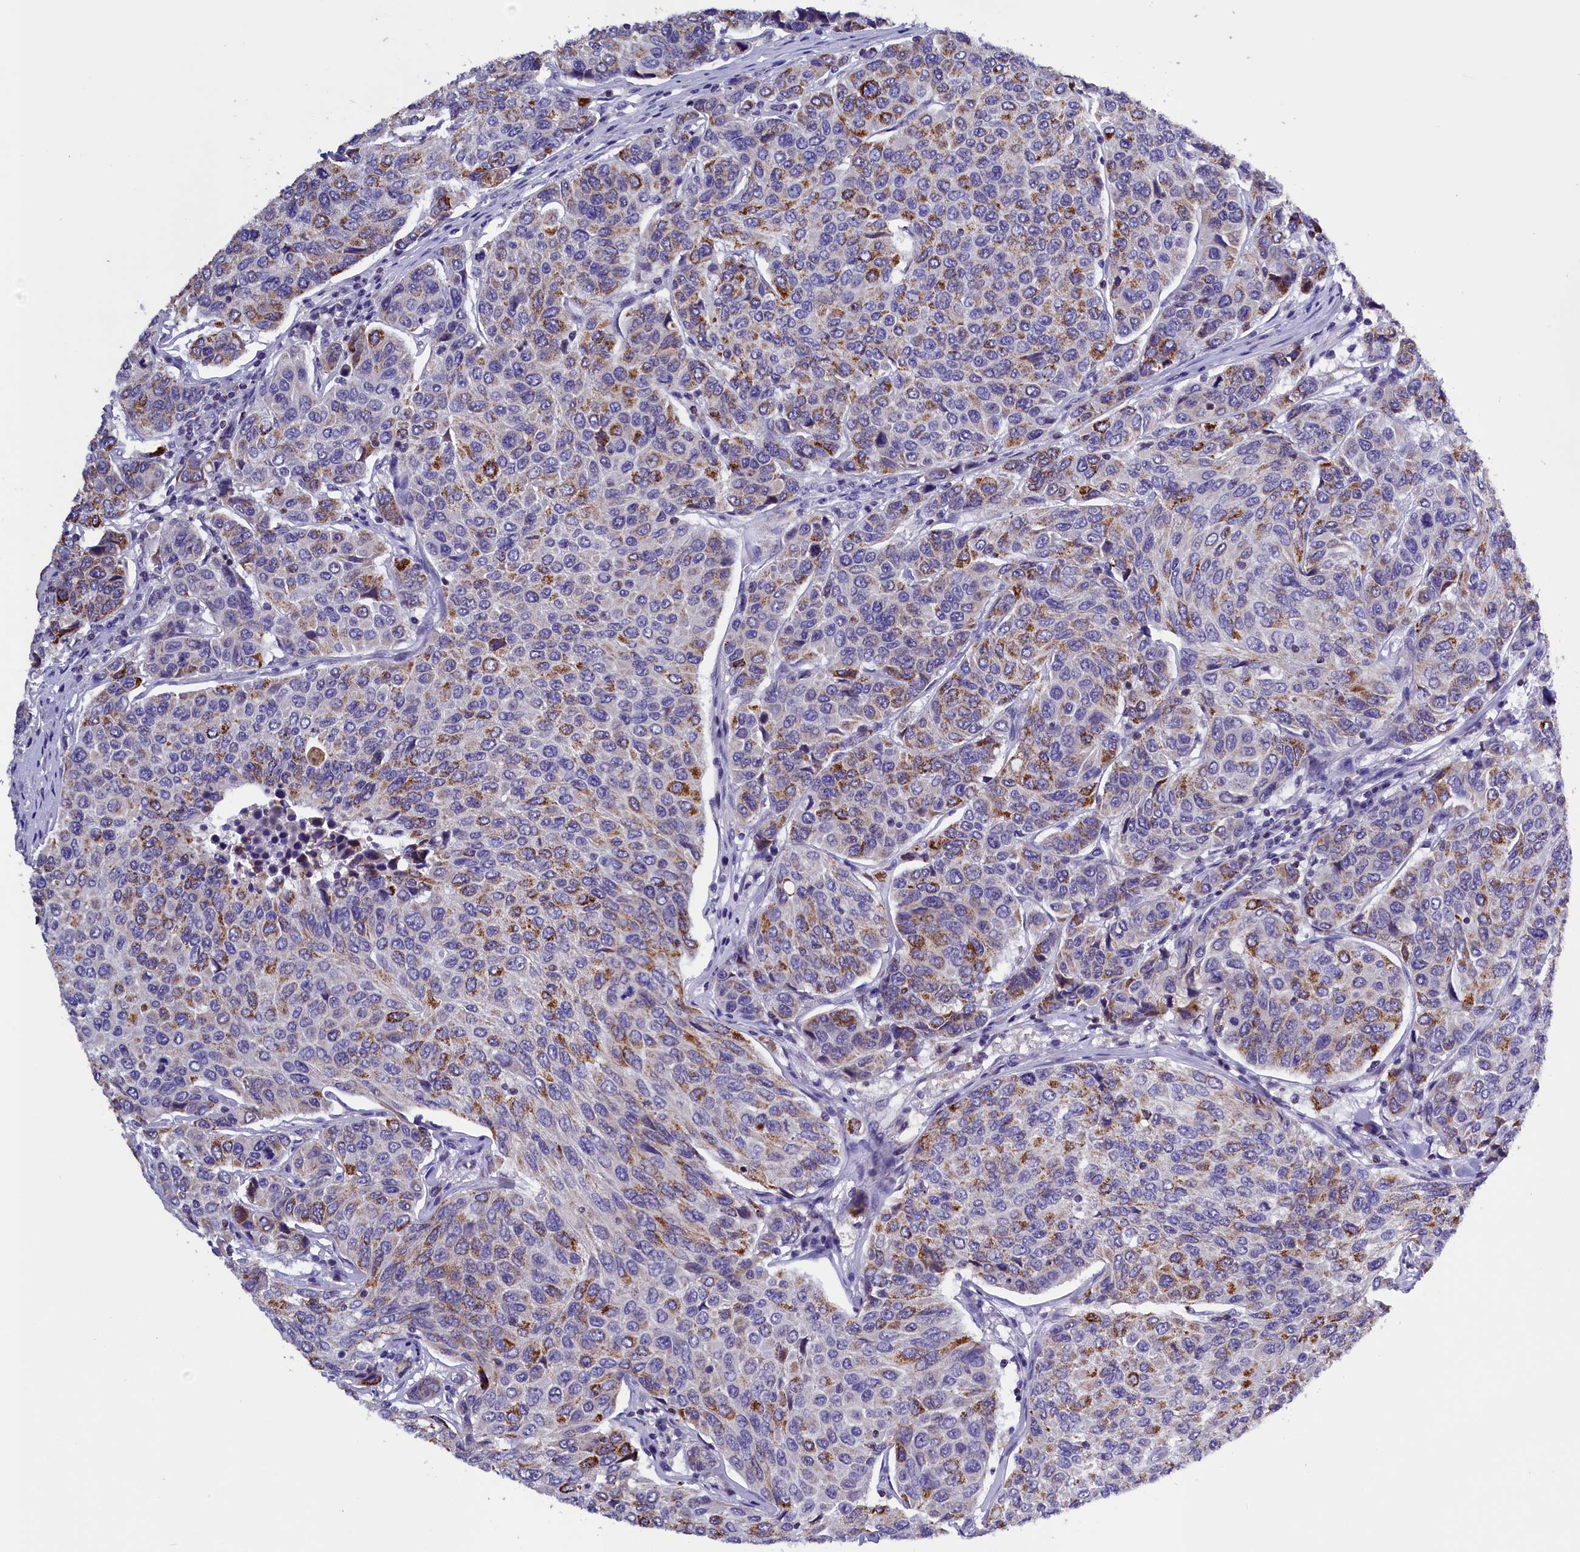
{"staining": {"intensity": "moderate", "quantity": "25%-75%", "location": "cytoplasmic/membranous"}, "tissue": "breast cancer", "cell_type": "Tumor cells", "image_type": "cancer", "snomed": [{"axis": "morphology", "description": "Duct carcinoma"}, {"axis": "topography", "description": "Breast"}], "caption": "Tumor cells exhibit medium levels of moderate cytoplasmic/membranous staining in approximately 25%-75% of cells in human breast cancer (invasive ductal carcinoma).", "gene": "ABAT", "patient": {"sex": "female", "age": 55}}